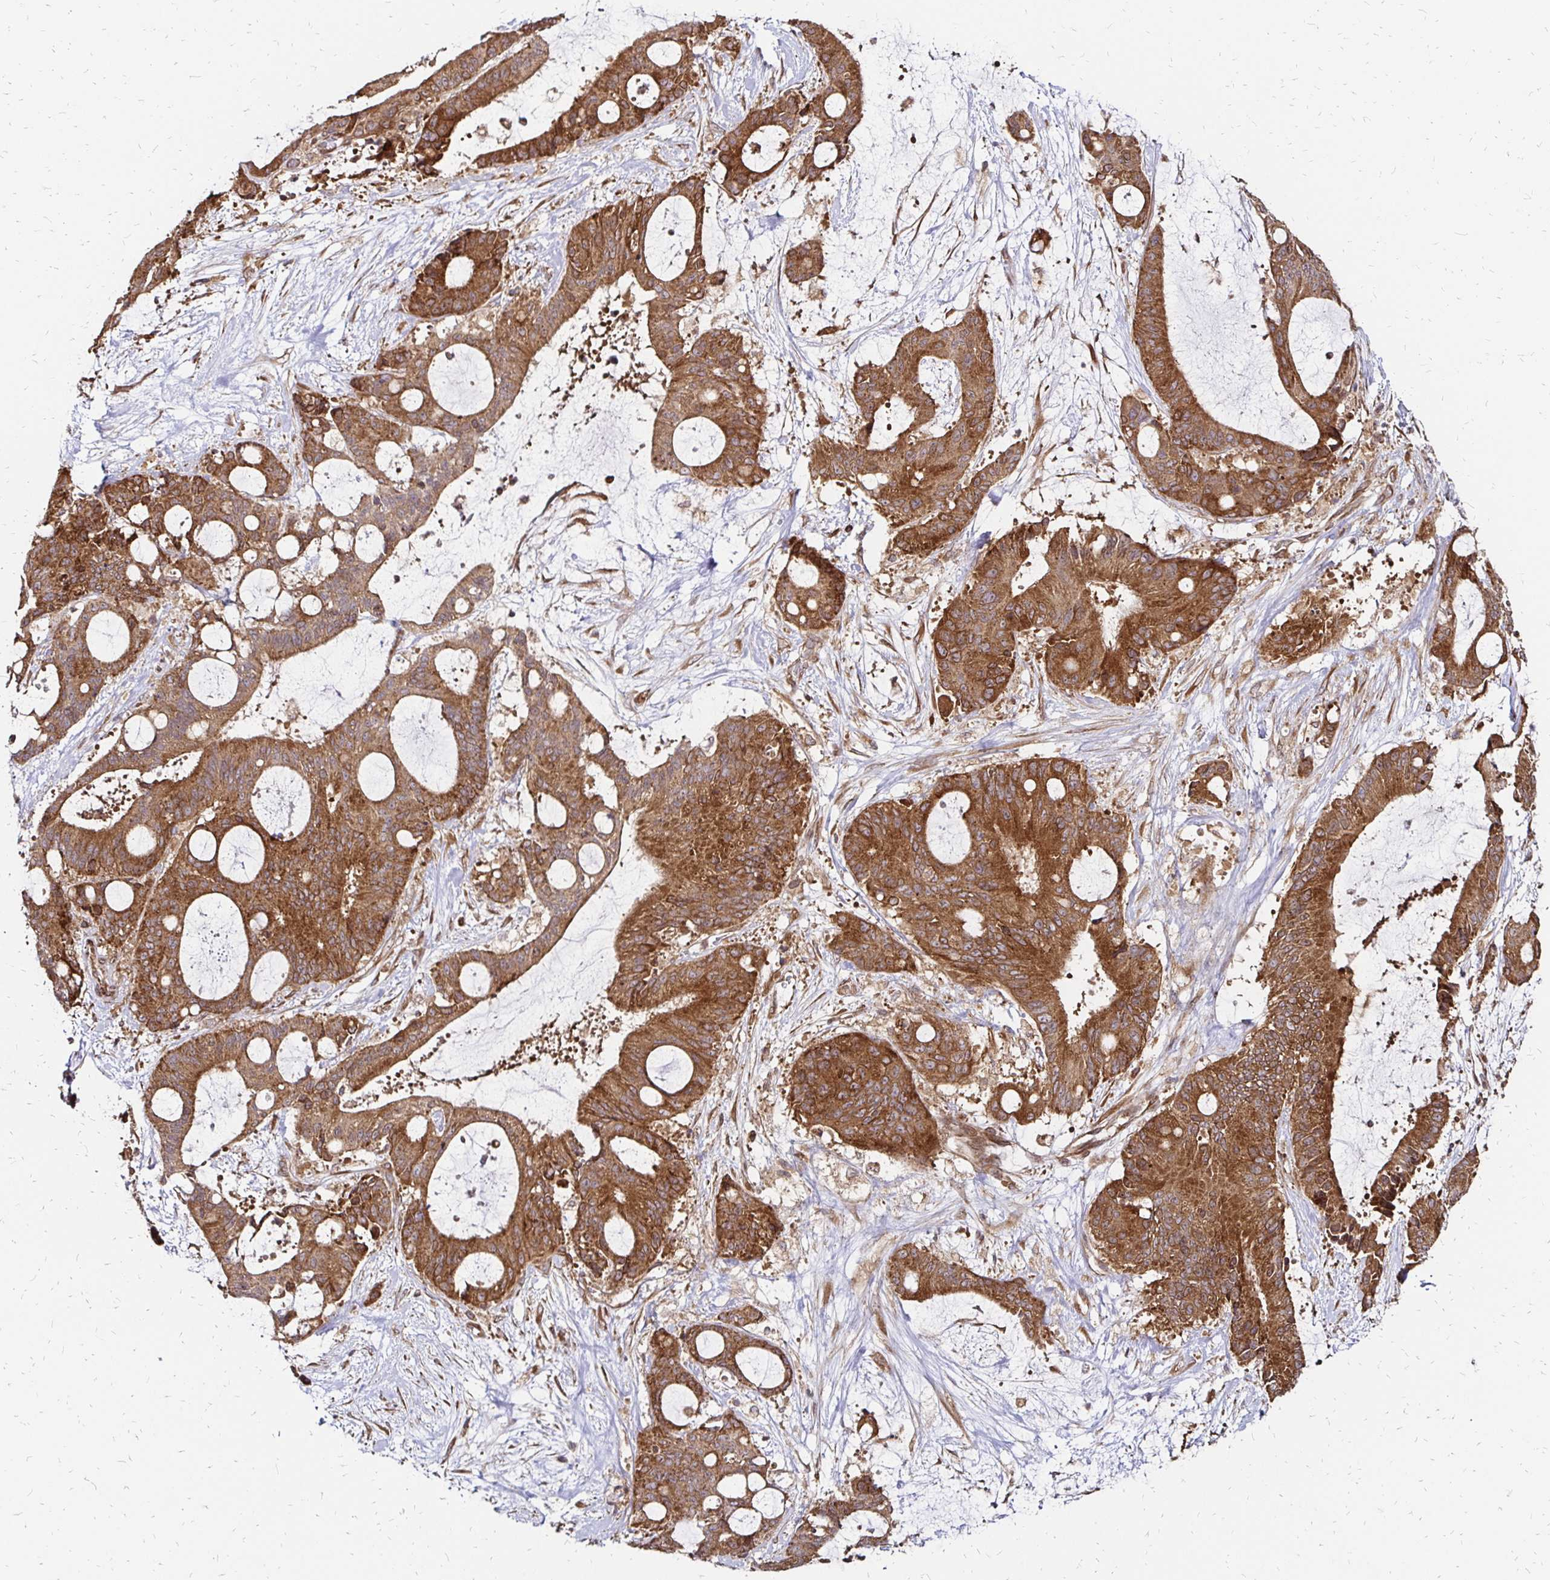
{"staining": {"intensity": "moderate", "quantity": ">75%", "location": "cytoplasmic/membranous"}, "tissue": "liver cancer", "cell_type": "Tumor cells", "image_type": "cancer", "snomed": [{"axis": "morphology", "description": "Normal tissue, NOS"}, {"axis": "morphology", "description": "Cholangiocarcinoma"}, {"axis": "topography", "description": "Liver"}, {"axis": "topography", "description": "Peripheral nerve tissue"}], "caption": "High-power microscopy captured an immunohistochemistry (IHC) micrograph of liver cholangiocarcinoma, revealing moderate cytoplasmic/membranous positivity in approximately >75% of tumor cells.", "gene": "ZW10", "patient": {"sex": "female", "age": 73}}